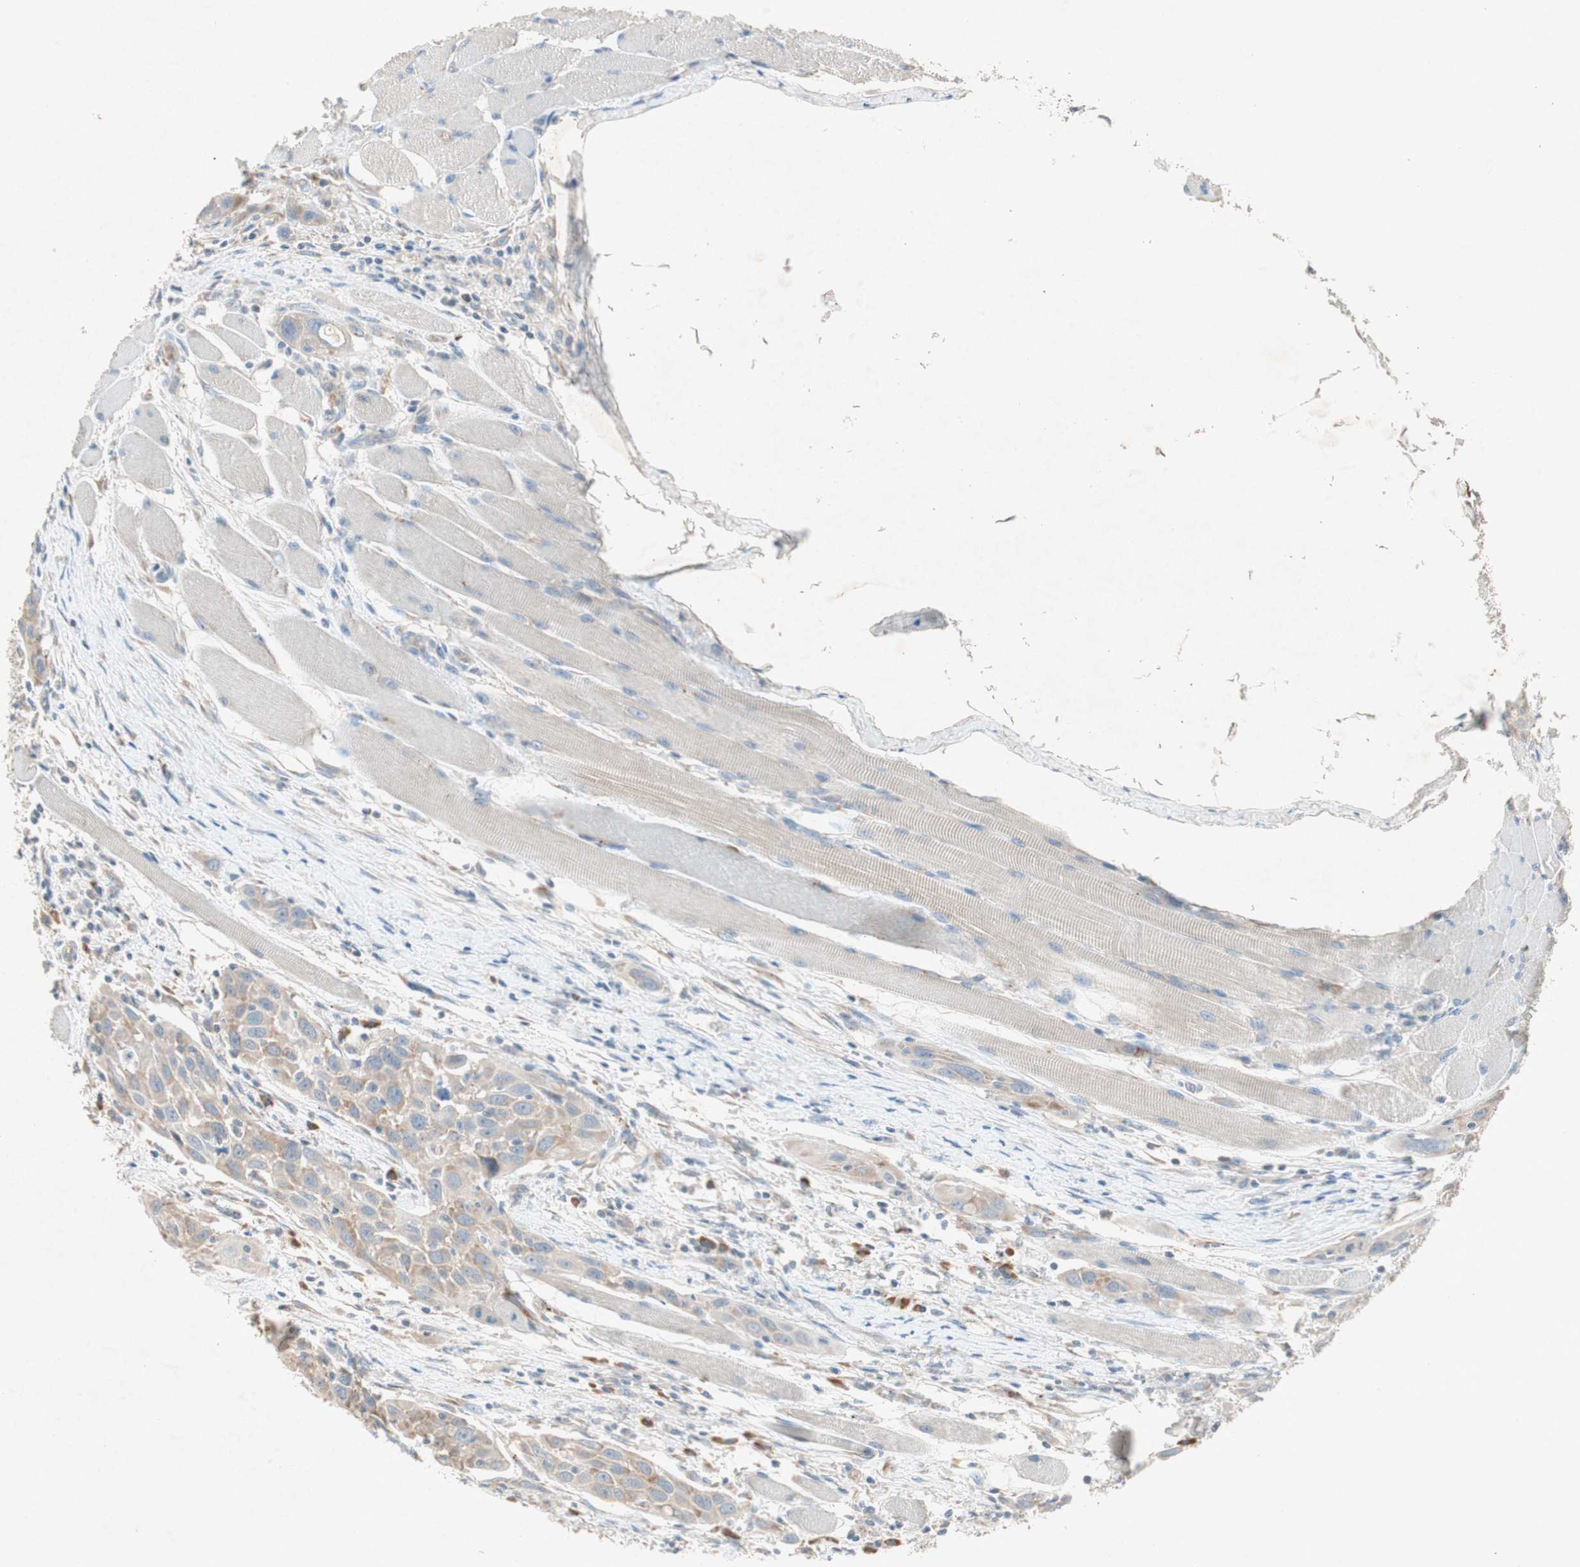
{"staining": {"intensity": "moderate", "quantity": ">75%", "location": "cytoplasmic/membranous"}, "tissue": "head and neck cancer", "cell_type": "Tumor cells", "image_type": "cancer", "snomed": [{"axis": "morphology", "description": "Squamous cell carcinoma, NOS"}, {"axis": "topography", "description": "Oral tissue"}, {"axis": "topography", "description": "Head-Neck"}], "caption": "A histopathology image showing moderate cytoplasmic/membranous expression in about >75% of tumor cells in head and neck squamous cell carcinoma, as visualized by brown immunohistochemical staining.", "gene": "RPL23", "patient": {"sex": "female", "age": 50}}